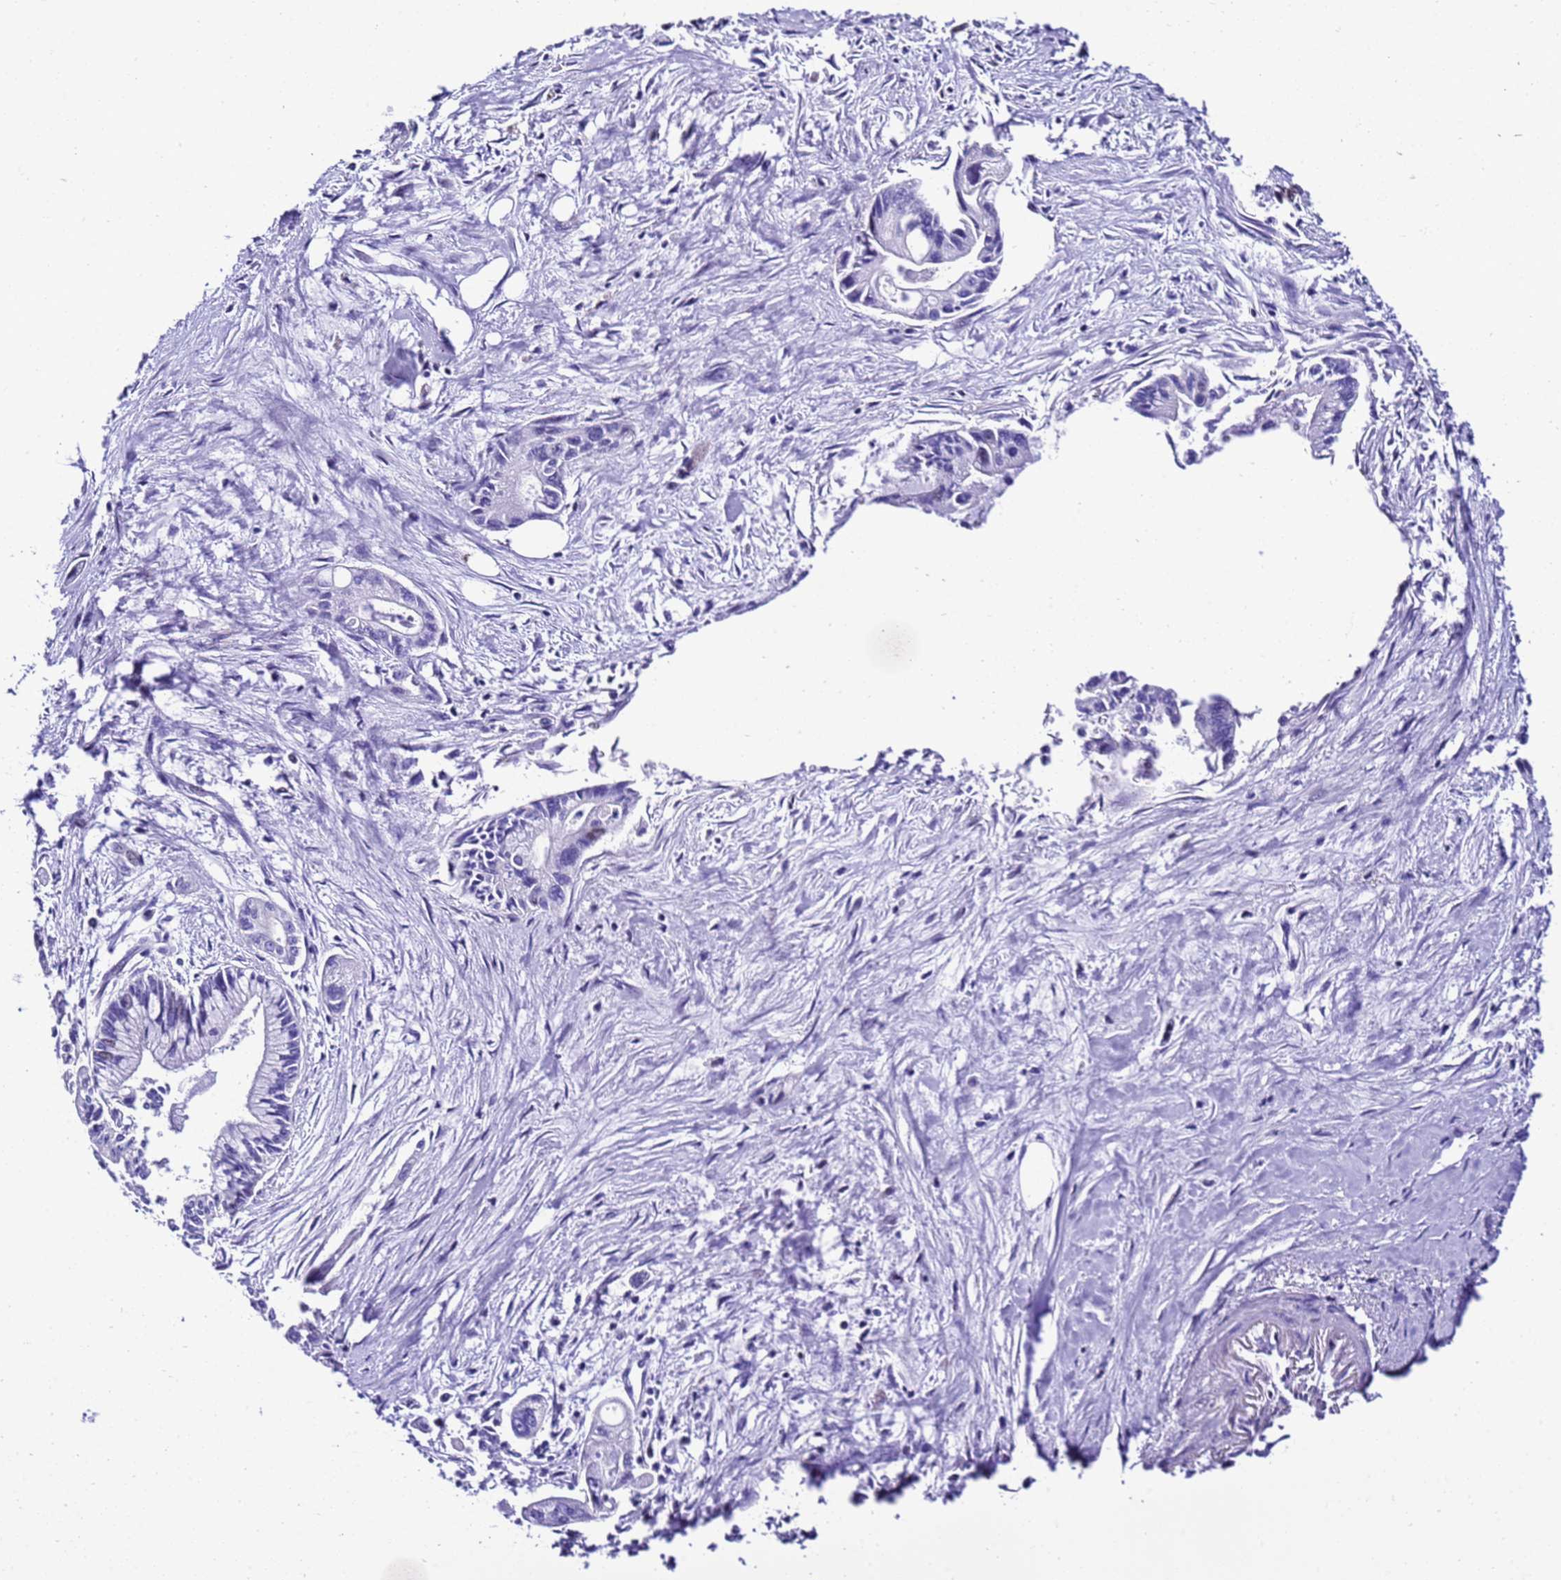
{"staining": {"intensity": "negative", "quantity": "none", "location": "none"}, "tissue": "pancreatic cancer", "cell_type": "Tumor cells", "image_type": "cancer", "snomed": [{"axis": "morphology", "description": "Adenocarcinoma, NOS"}, {"axis": "topography", "description": "Pancreas"}], "caption": "Immunohistochemical staining of pancreatic adenocarcinoma shows no significant positivity in tumor cells.", "gene": "ZNF417", "patient": {"sex": "male", "age": 70}}